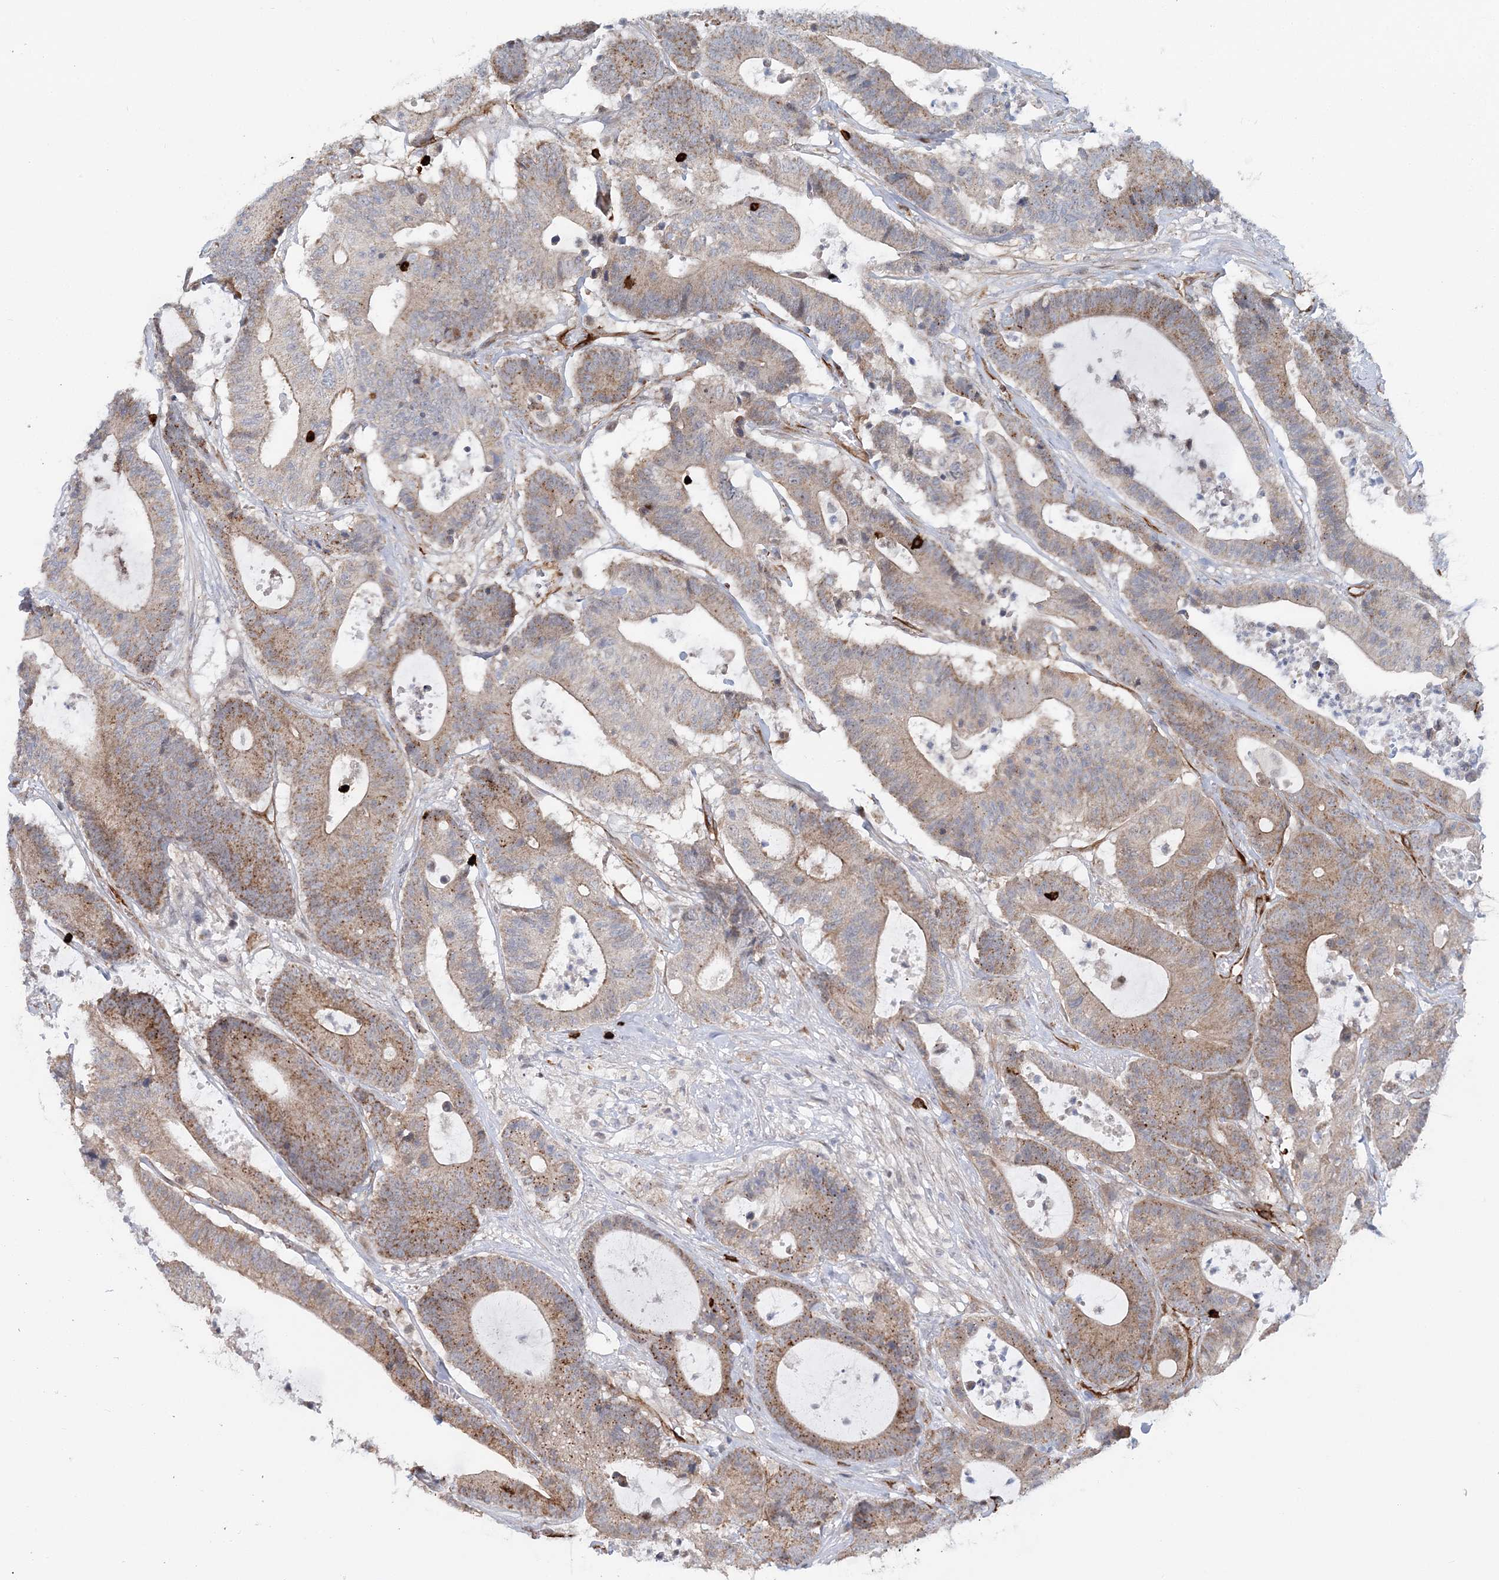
{"staining": {"intensity": "moderate", "quantity": ">75%", "location": "cytoplasmic/membranous"}, "tissue": "colorectal cancer", "cell_type": "Tumor cells", "image_type": "cancer", "snomed": [{"axis": "morphology", "description": "Adenocarcinoma, NOS"}, {"axis": "topography", "description": "Colon"}], "caption": "Human adenocarcinoma (colorectal) stained with a protein marker demonstrates moderate staining in tumor cells.", "gene": "AFAP1L2", "patient": {"sex": "female", "age": 84}}